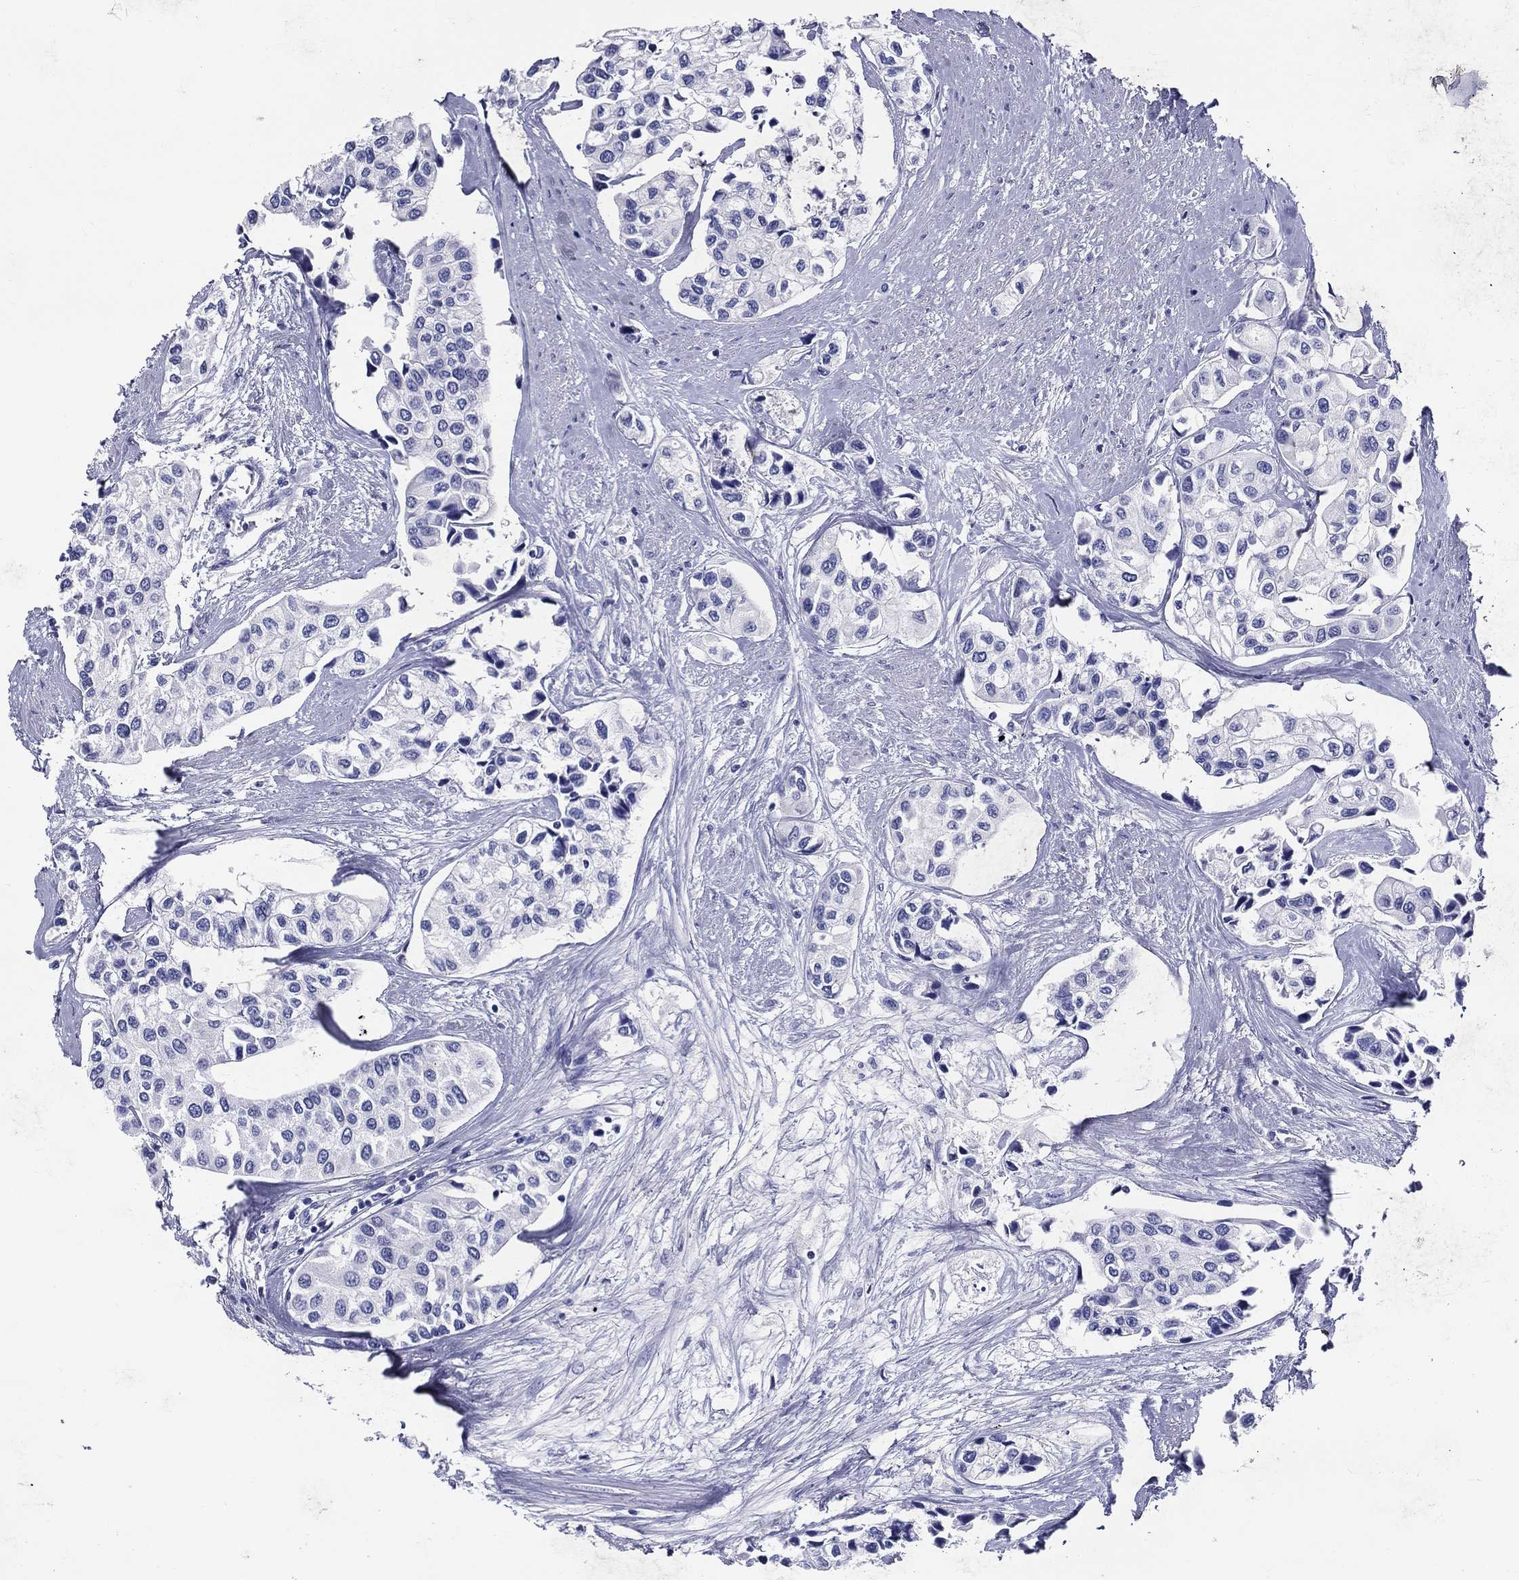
{"staining": {"intensity": "negative", "quantity": "none", "location": "none"}, "tissue": "urothelial cancer", "cell_type": "Tumor cells", "image_type": "cancer", "snomed": [{"axis": "morphology", "description": "Urothelial carcinoma, High grade"}, {"axis": "topography", "description": "Urinary bladder"}], "caption": "Immunohistochemical staining of human high-grade urothelial carcinoma reveals no significant expression in tumor cells.", "gene": "ACE2", "patient": {"sex": "male", "age": 73}}